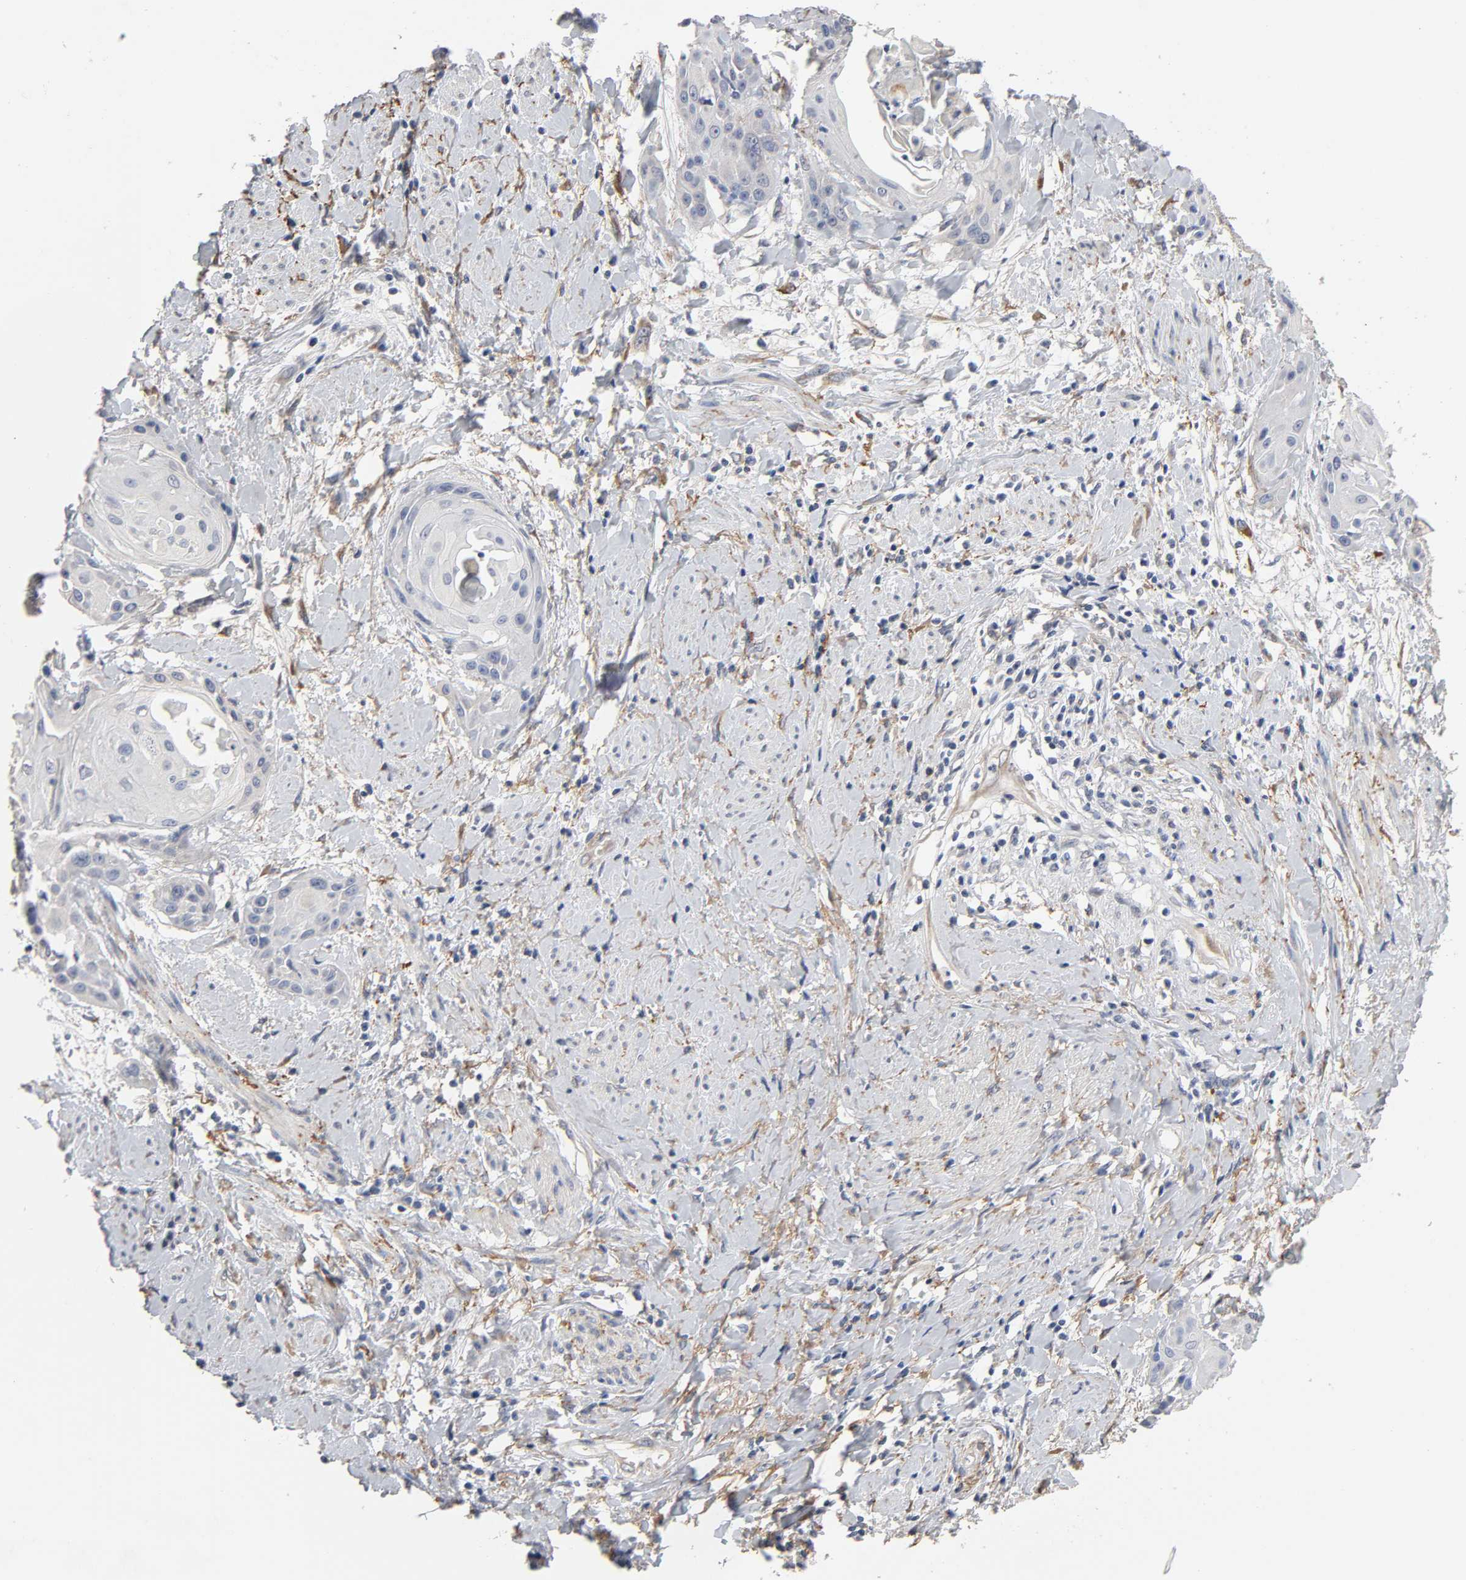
{"staining": {"intensity": "negative", "quantity": "none", "location": "none"}, "tissue": "cervical cancer", "cell_type": "Tumor cells", "image_type": "cancer", "snomed": [{"axis": "morphology", "description": "Squamous cell carcinoma, NOS"}, {"axis": "topography", "description": "Cervix"}], "caption": "A high-resolution histopathology image shows IHC staining of cervical squamous cell carcinoma, which shows no significant staining in tumor cells.", "gene": "HDLBP", "patient": {"sex": "female", "age": 57}}